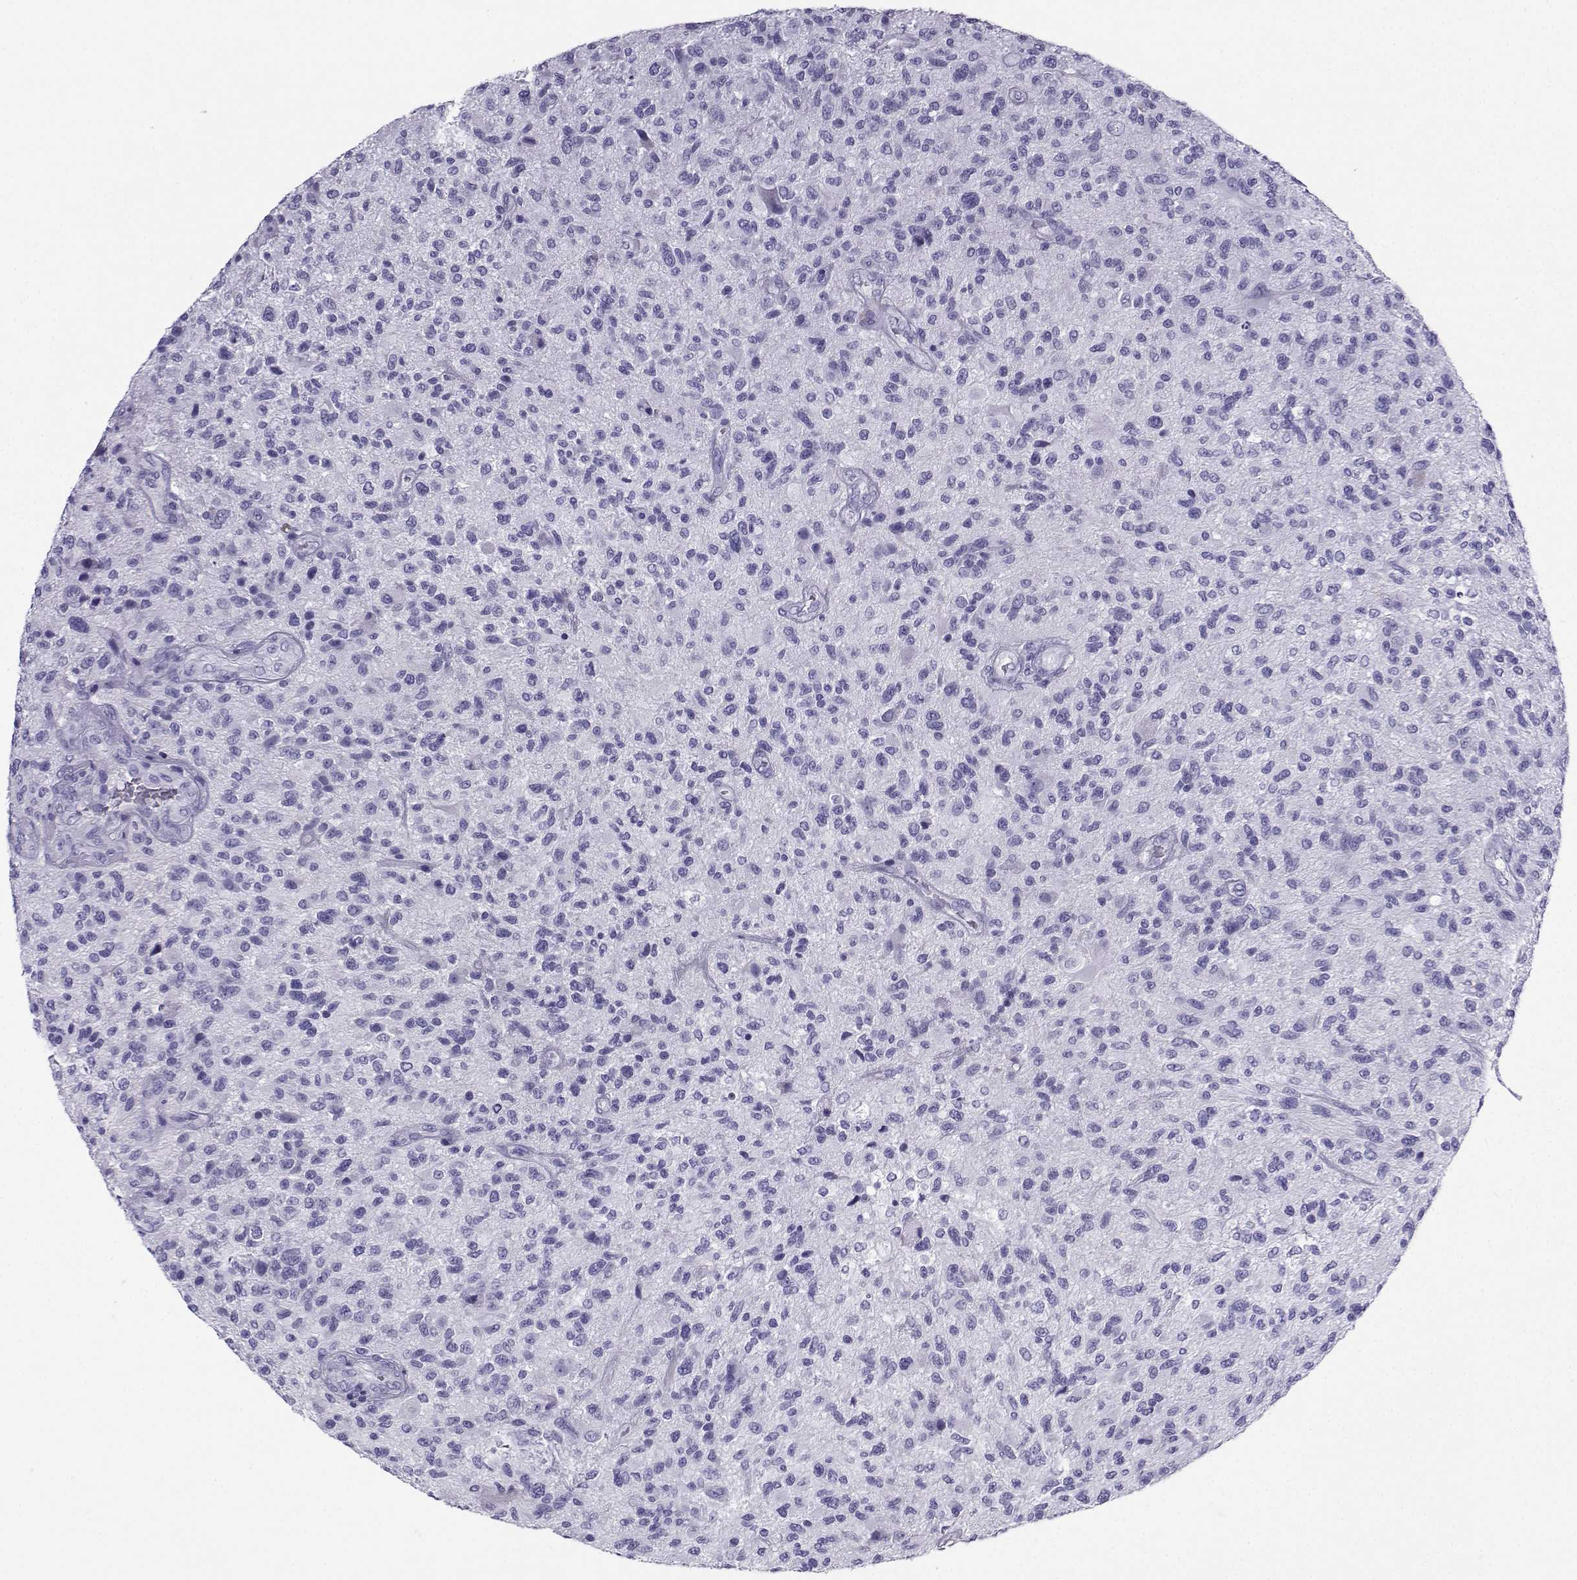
{"staining": {"intensity": "negative", "quantity": "none", "location": "none"}, "tissue": "glioma", "cell_type": "Tumor cells", "image_type": "cancer", "snomed": [{"axis": "morphology", "description": "Glioma, malignant, High grade"}, {"axis": "topography", "description": "Brain"}], "caption": "Immunohistochemistry (IHC) of human glioma displays no positivity in tumor cells.", "gene": "CD109", "patient": {"sex": "male", "age": 47}}